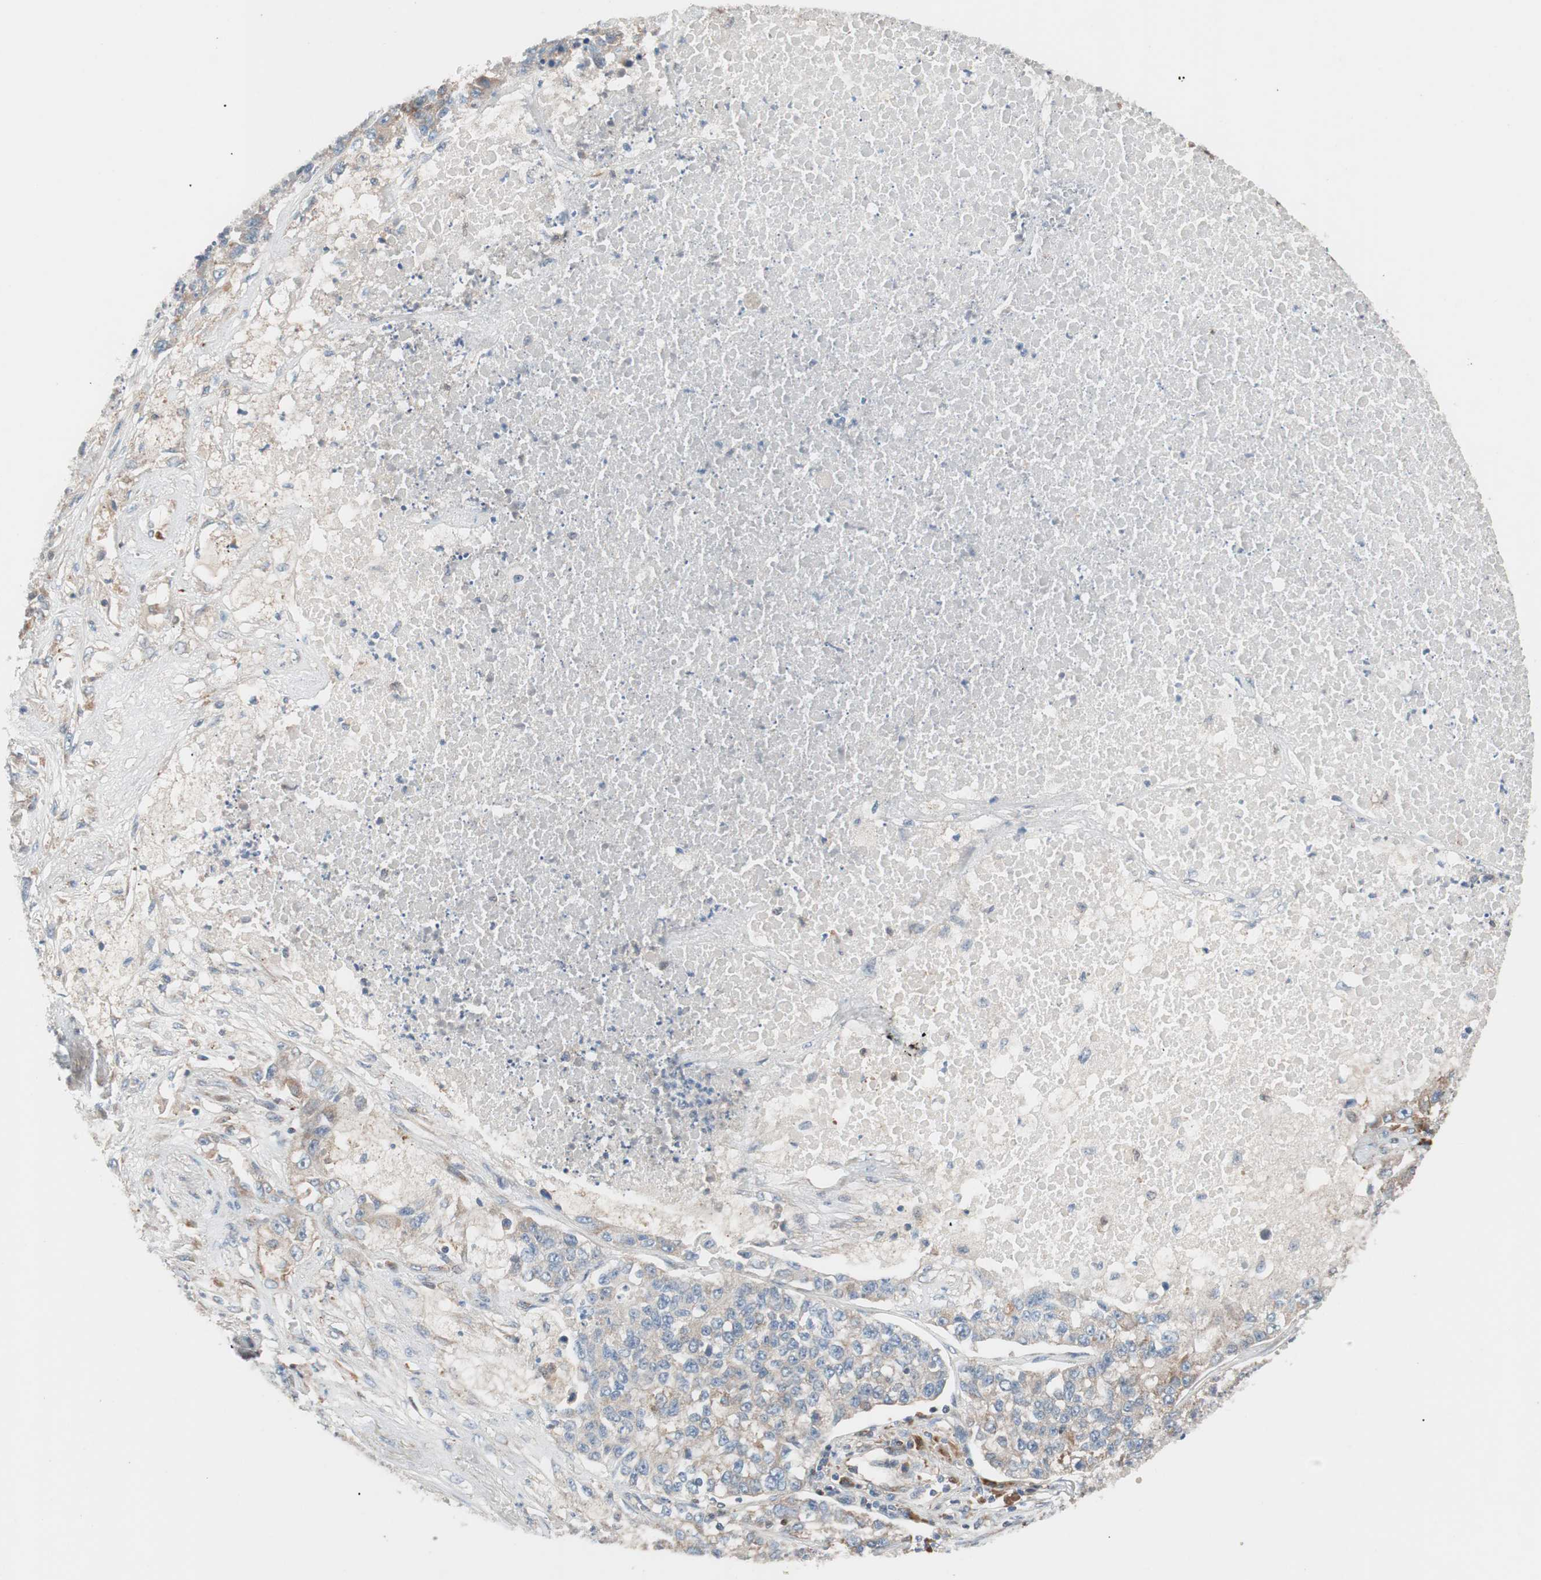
{"staining": {"intensity": "weak", "quantity": "25%-75%", "location": "cytoplasmic/membranous"}, "tissue": "lung cancer", "cell_type": "Tumor cells", "image_type": "cancer", "snomed": [{"axis": "morphology", "description": "Adenocarcinoma, NOS"}, {"axis": "topography", "description": "Lung"}], "caption": "Lung adenocarcinoma stained for a protein (brown) demonstrates weak cytoplasmic/membranous positive staining in approximately 25%-75% of tumor cells.", "gene": "FAAH", "patient": {"sex": "male", "age": 49}}